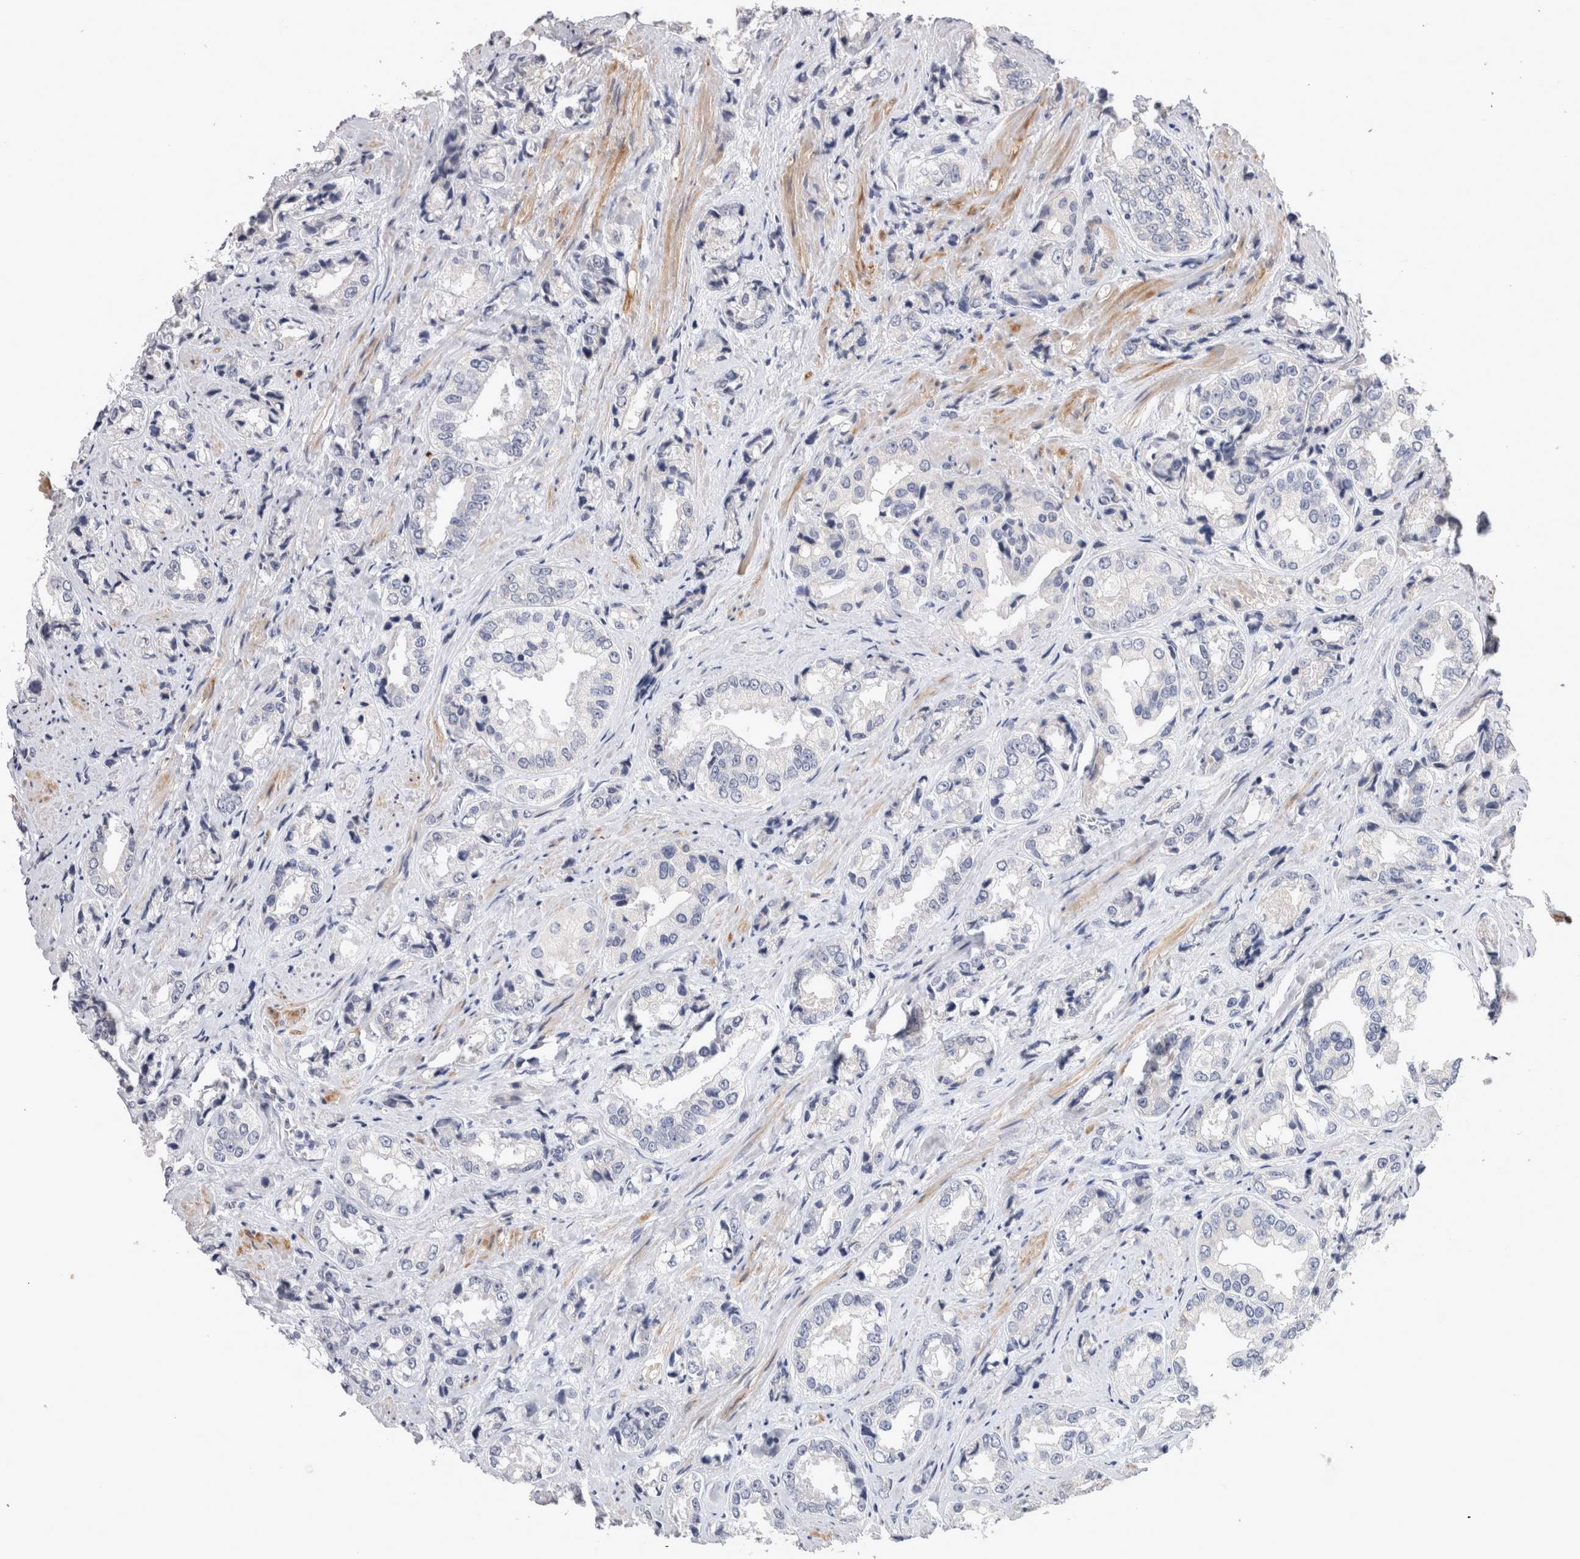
{"staining": {"intensity": "negative", "quantity": "none", "location": "none"}, "tissue": "prostate cancer", "cell_type": "Tumor cells", "image_type": "cancer", "snomed": [{"axis": "morphology", "description": "Adenocarcinoma, High grade"}, {"axis": "topography", "description": "Prostate"}], "caption": "Immunohistochemical staining of high-grade adenocarcinoma (prostate) displays no significant positivity in tumor cells.", "gene": "CRYBG1", "patient": {"sex": "male", "age": 61}}